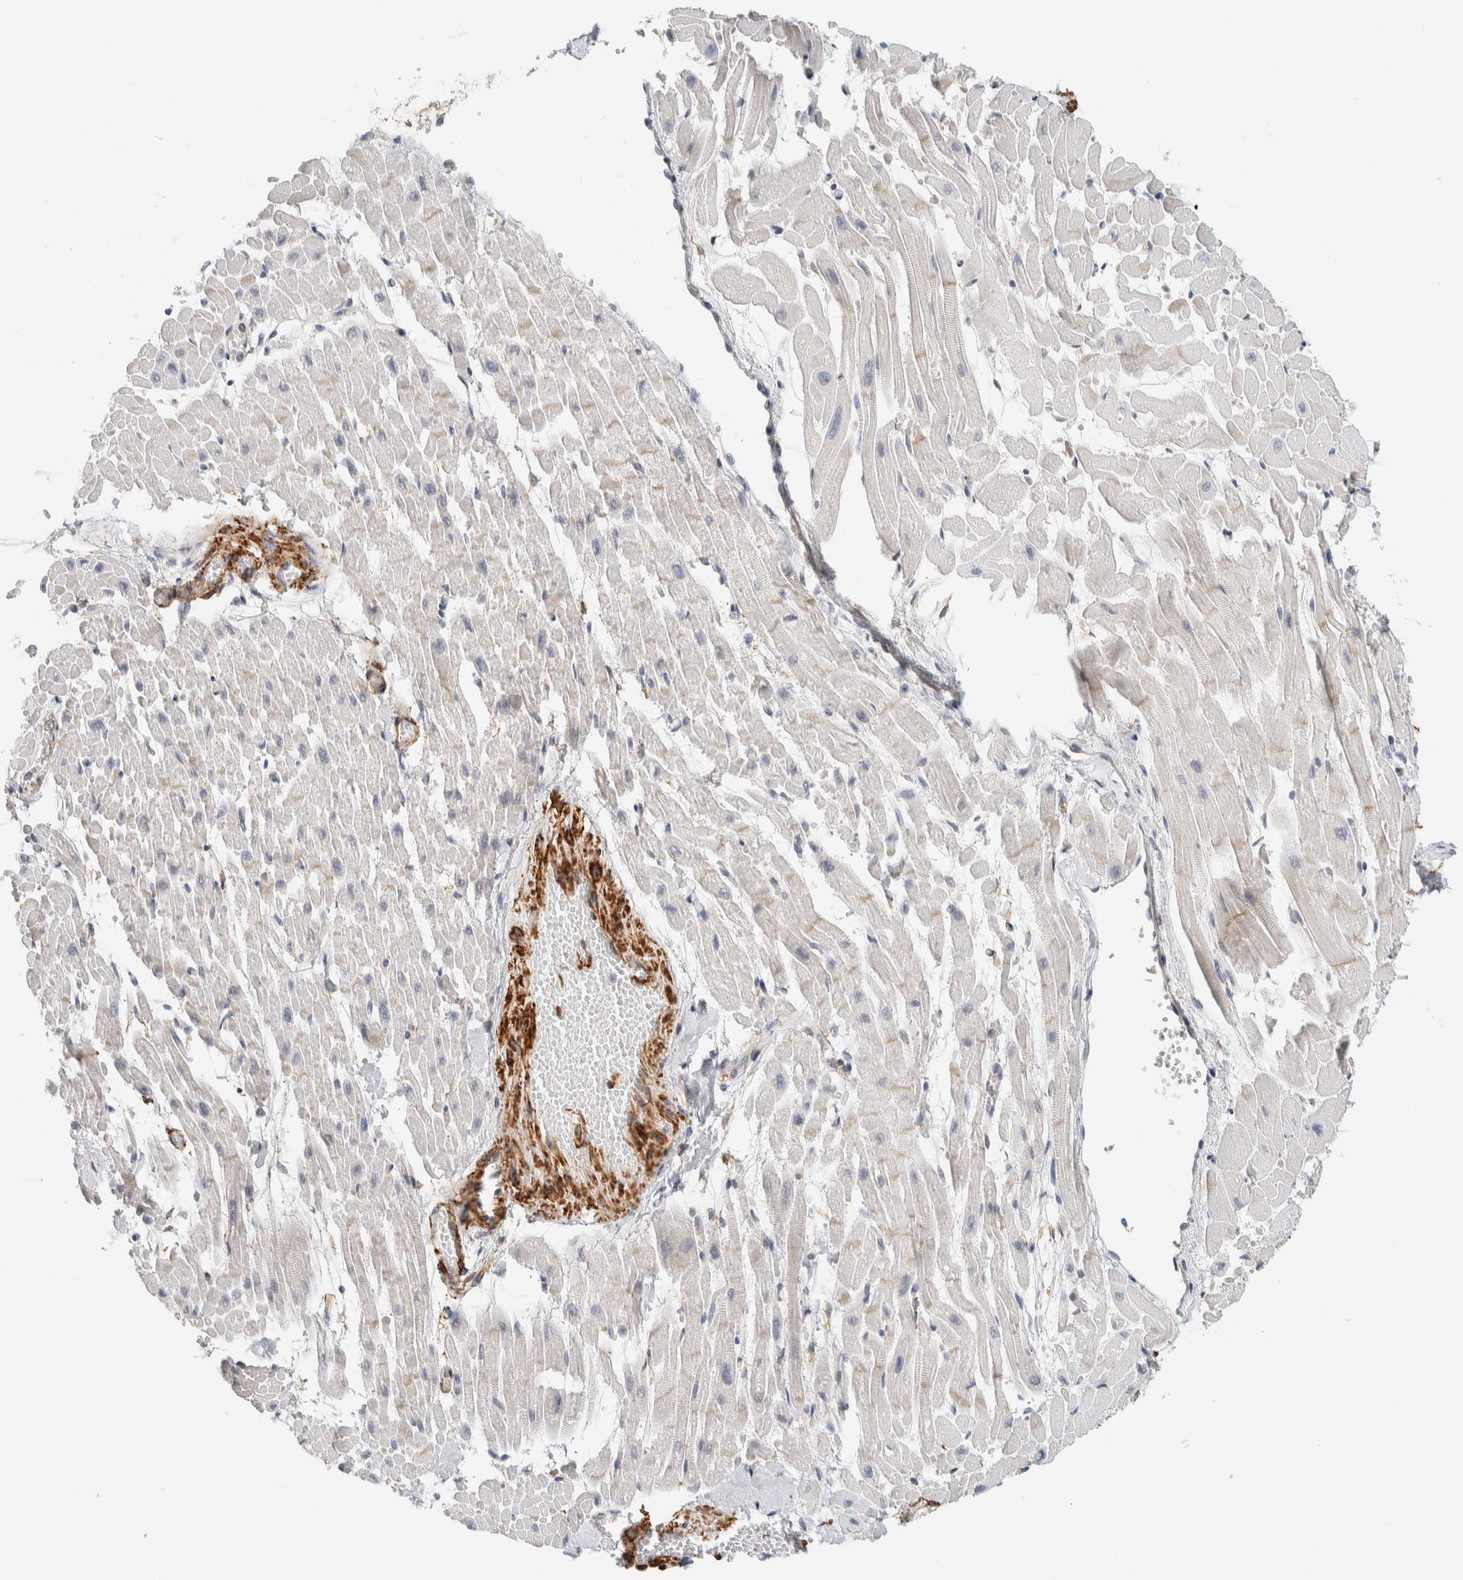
{"staining": {"intensity": "weak", "quantity": "<25%", "location": "cytoplasmic/membranous"}, "tissue": "heart muscle", "cell_type": "Cardiomyocytes", "image_type": "normal", "snomed": [{"axis": "morphology", "description": "Normal tissue, NOS"}, {"axis": "topography", "description": "Heart"}], "caption": "IHC of benign human heart muscle exhibits no staining in cardiomyocytes.", "gene": "CDR2", "patient": {"sex": "male", "age": 45}}